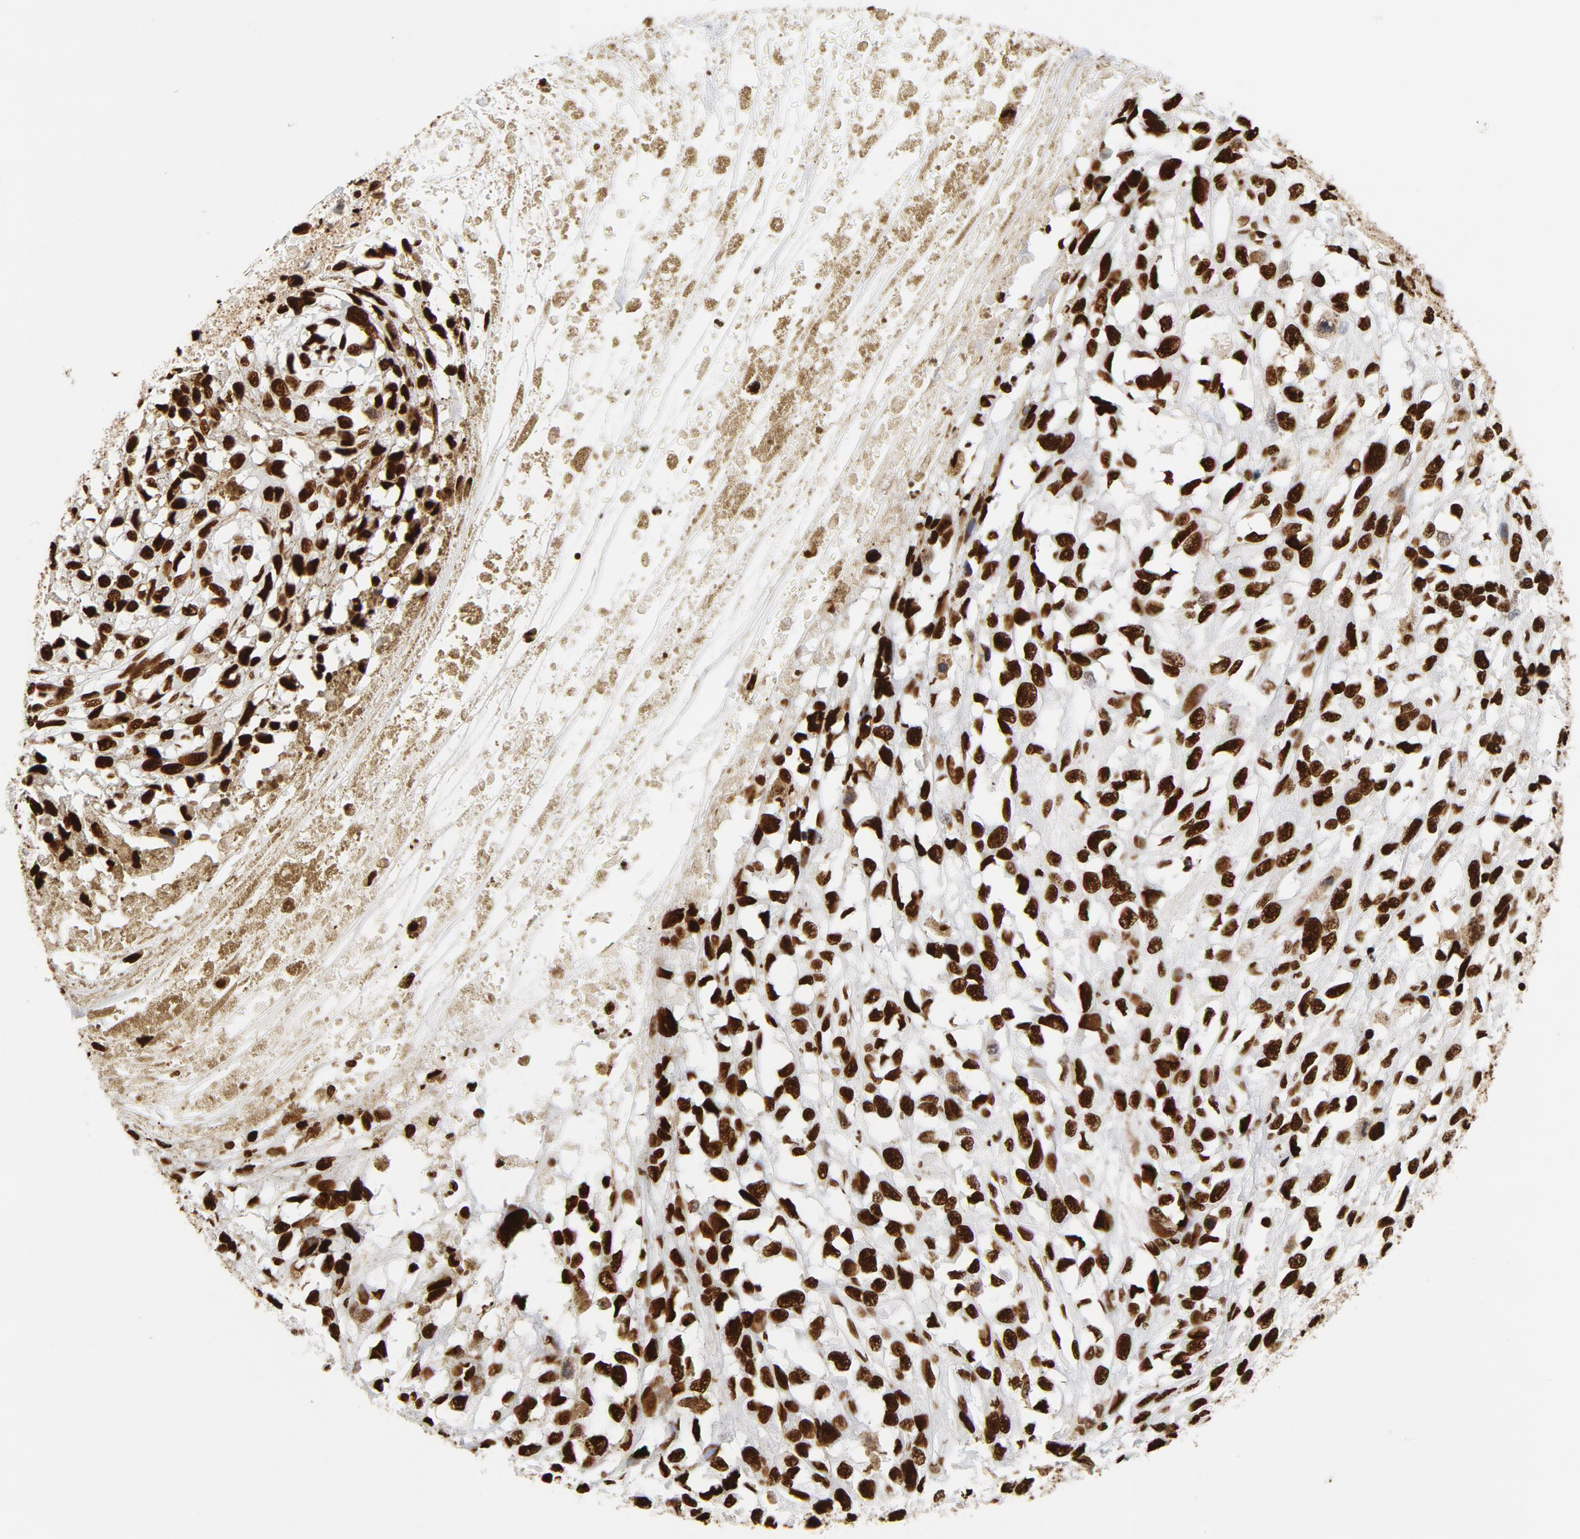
{"staining": {"intensity": "strong", "quantity": ">75%", "location": "nuclear"}, "tissue": "melanoma", "cell_type": "Tumor cells", "image_type": "cancer", "snomed": [{"axis": "morphology", "description": "Malignant melanoma, Metastatic site"}, {"axis": "topography", "description": "Lymph node"}], "caption": "The photomicrograph exhibits staining of melanoma, revealing strong nuclear protein expression (brown color) within tumor cells.", "gene": "XRCC6", "patient": {"sex": "male", "age": 59}}